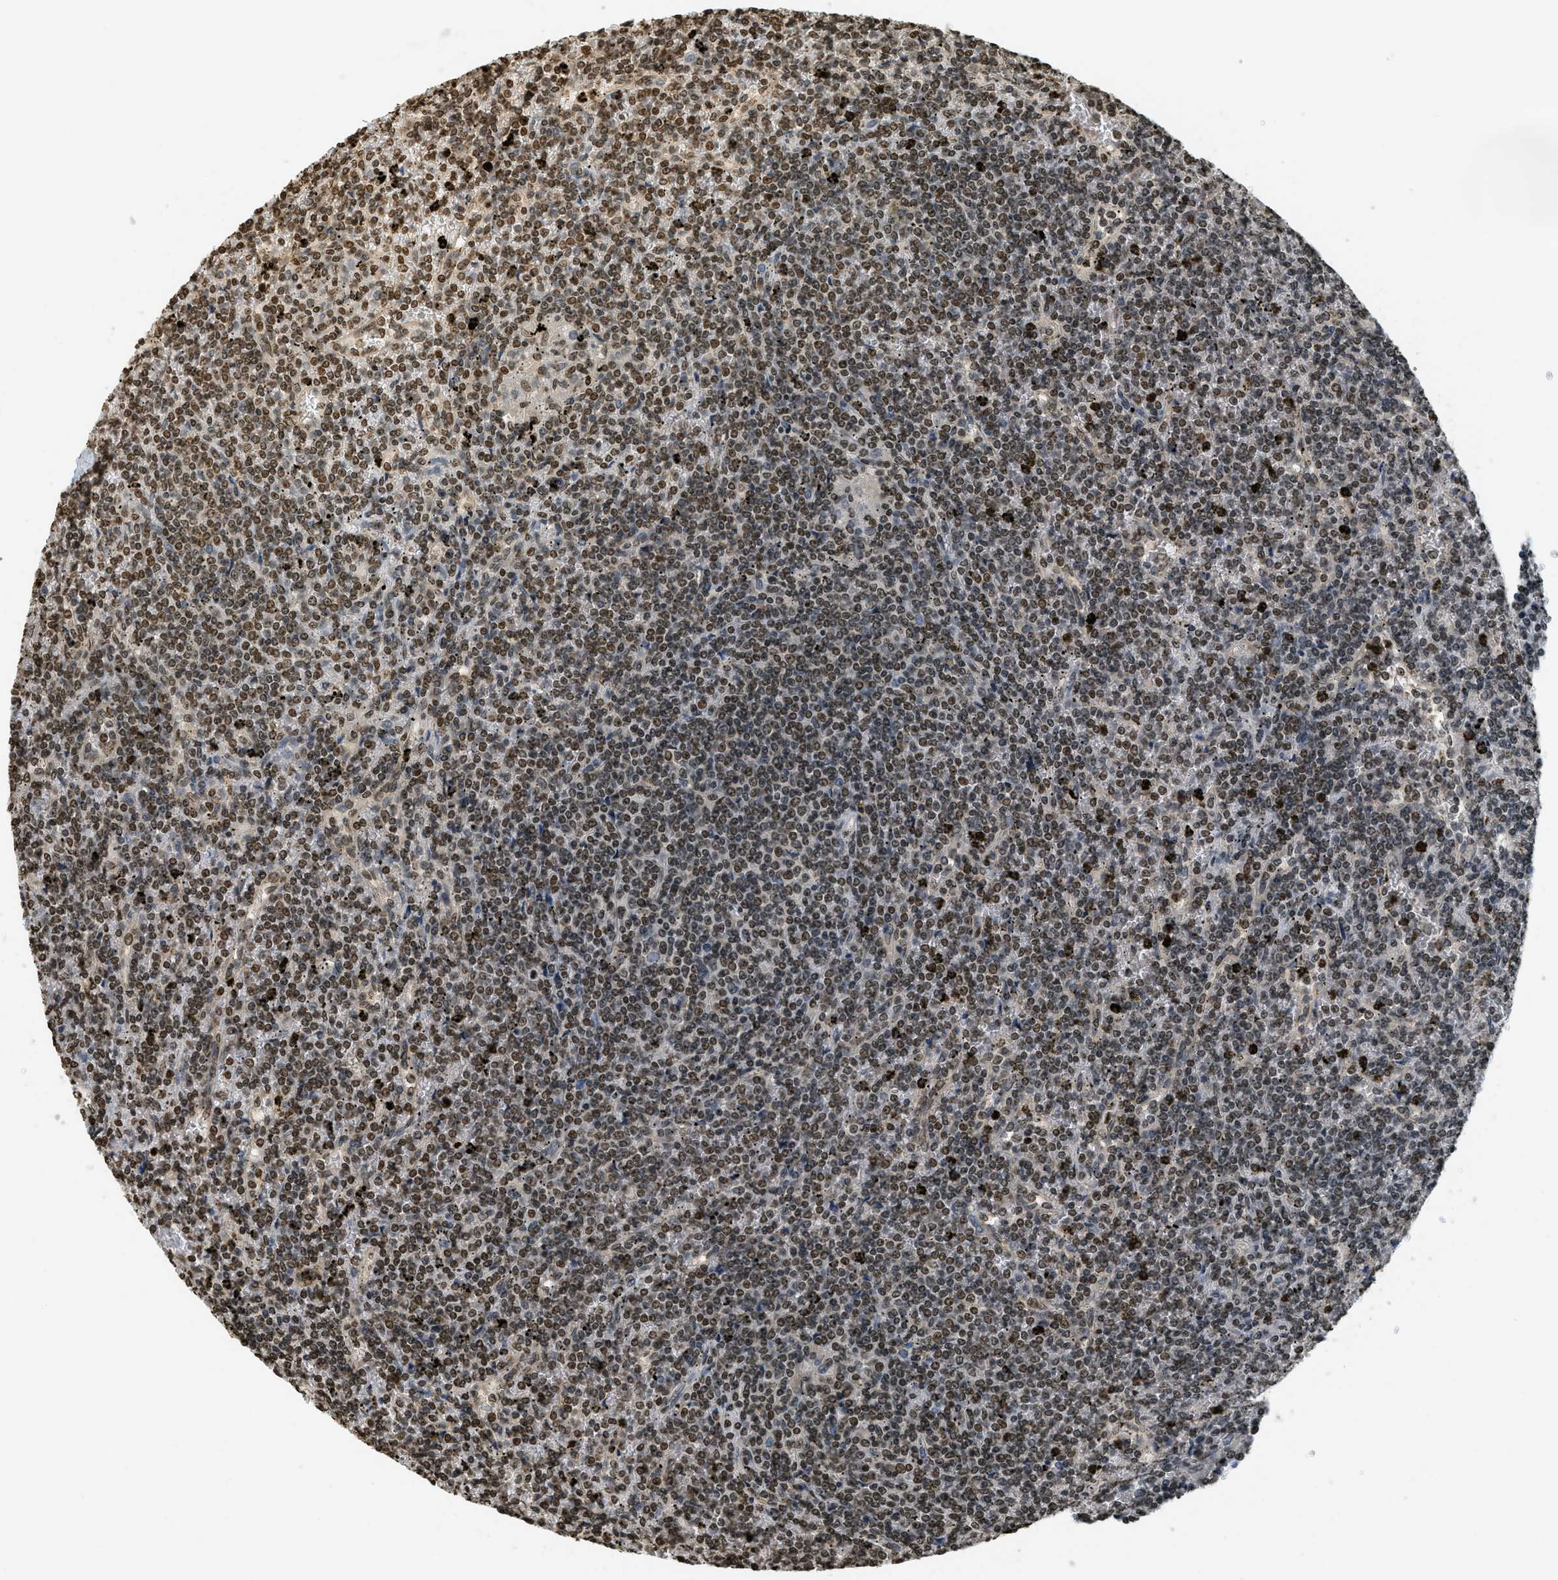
{"staining": {"intensity": "strong", "quantity": ">75%", "location": "nuclear"}, "tissue": "lymphoma", "cell_type": "Tumor cells", "image_type": "cancer", "snomed": [{"axis": "morphology", "description": "Malignant lymphoma, non-Hodgkin's type, Low grade"}, {"axis": "topography", "description": "Spleen"}], "caption": "Immunohistochemistry (IHC) of lymphoma exhibits high levels of strong nuclear expression in about >75% of tumor cells.", "gene": "LDB2", "patient": {"sex": "female", "age": 19}}